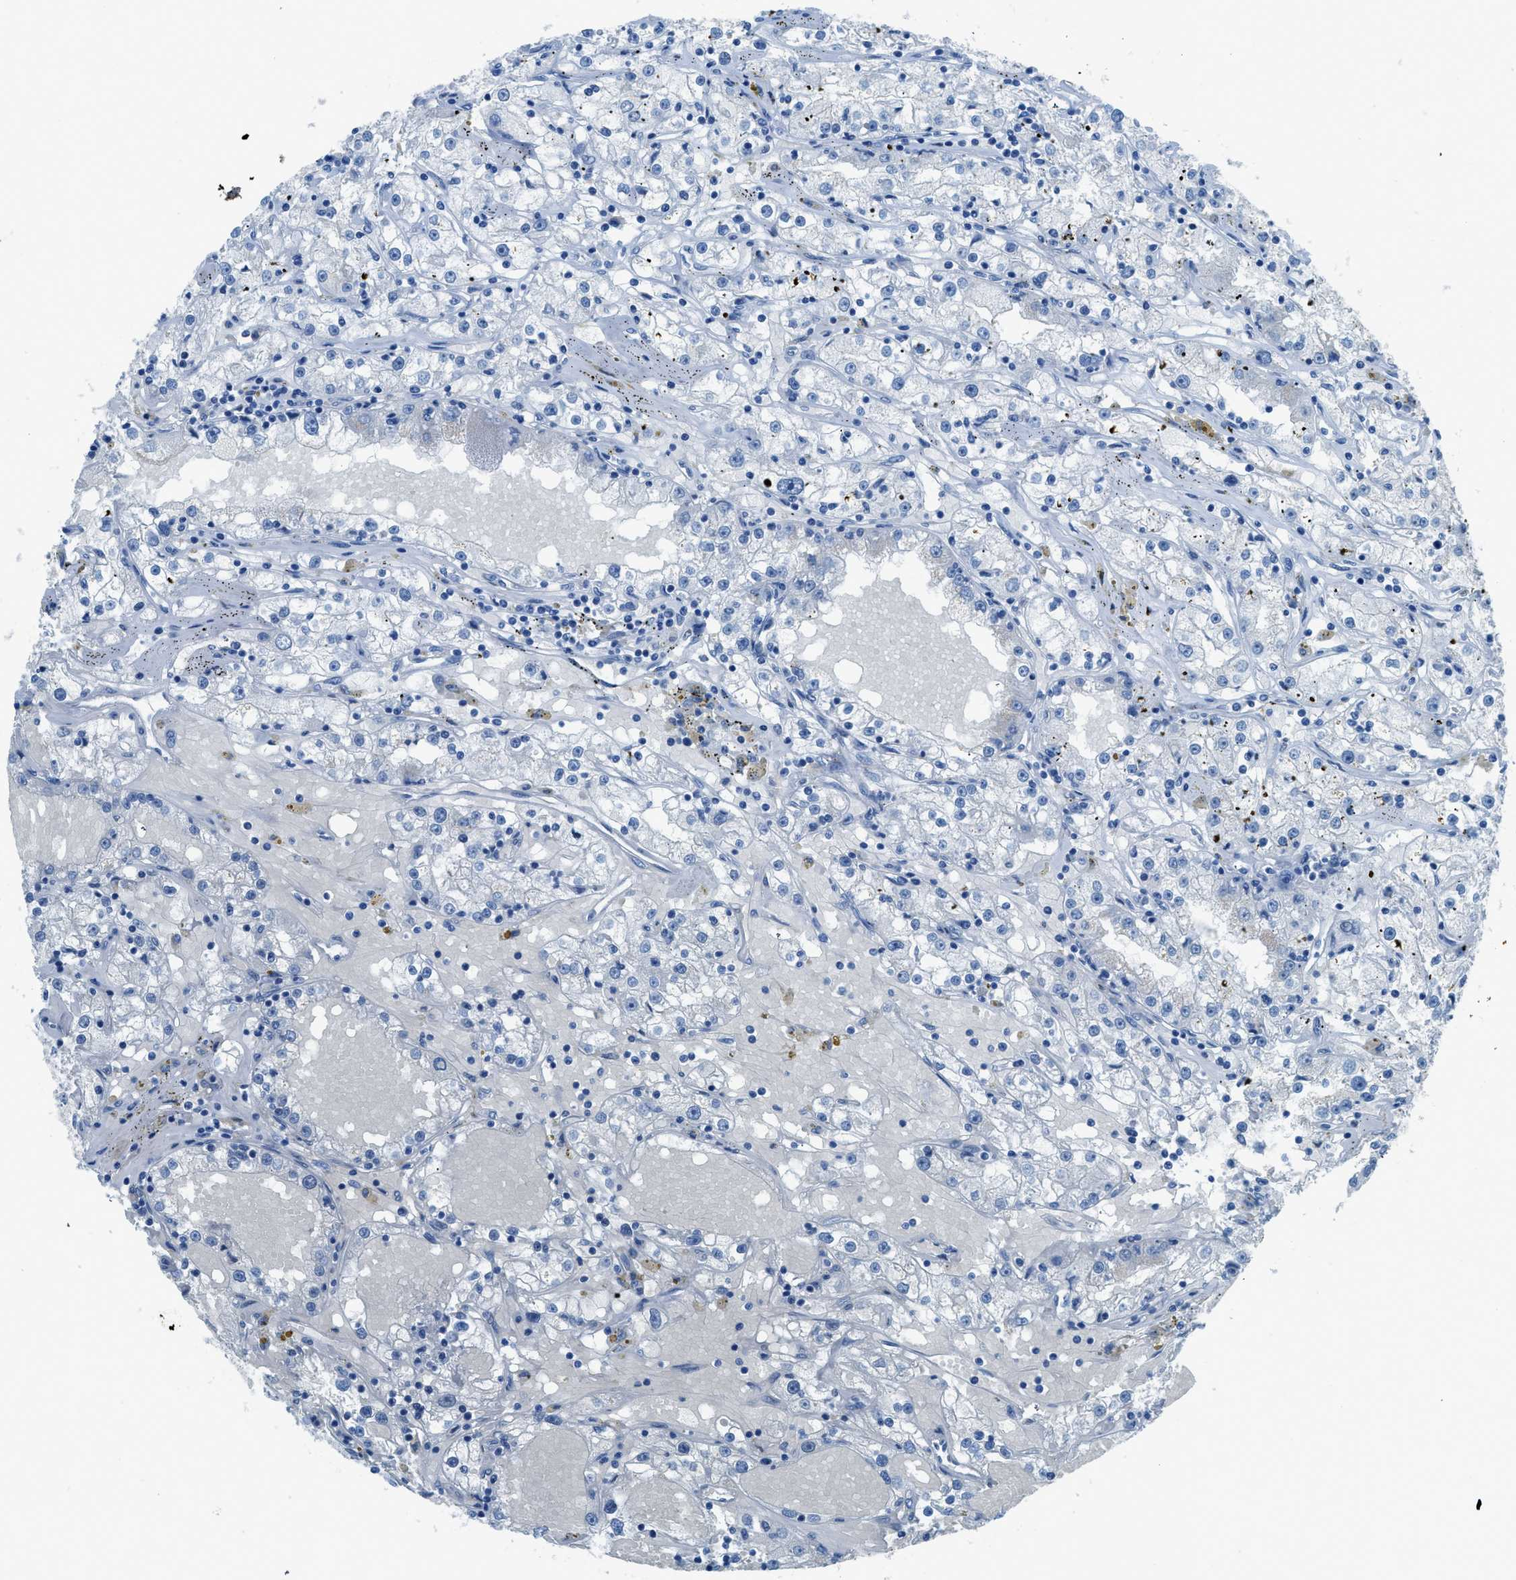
{"staining": {"intensity": "negative", "quantity": "none", "location": "none"}, "tissue": "renal cancer", "cell_type": "Tumor cells", "image_type": "cancer", "snomed": [{"axis": "morphology", "description": "Adenocarcinoma, NOS"}, {"axis": "topography", "description": "Kidney"}], "caption": "Tumor cells are negative for brown protein staining in renal cancer (adenocarcinoma).", "gene": "ACAN", "patient": {"sex": "male", "age": 56}}